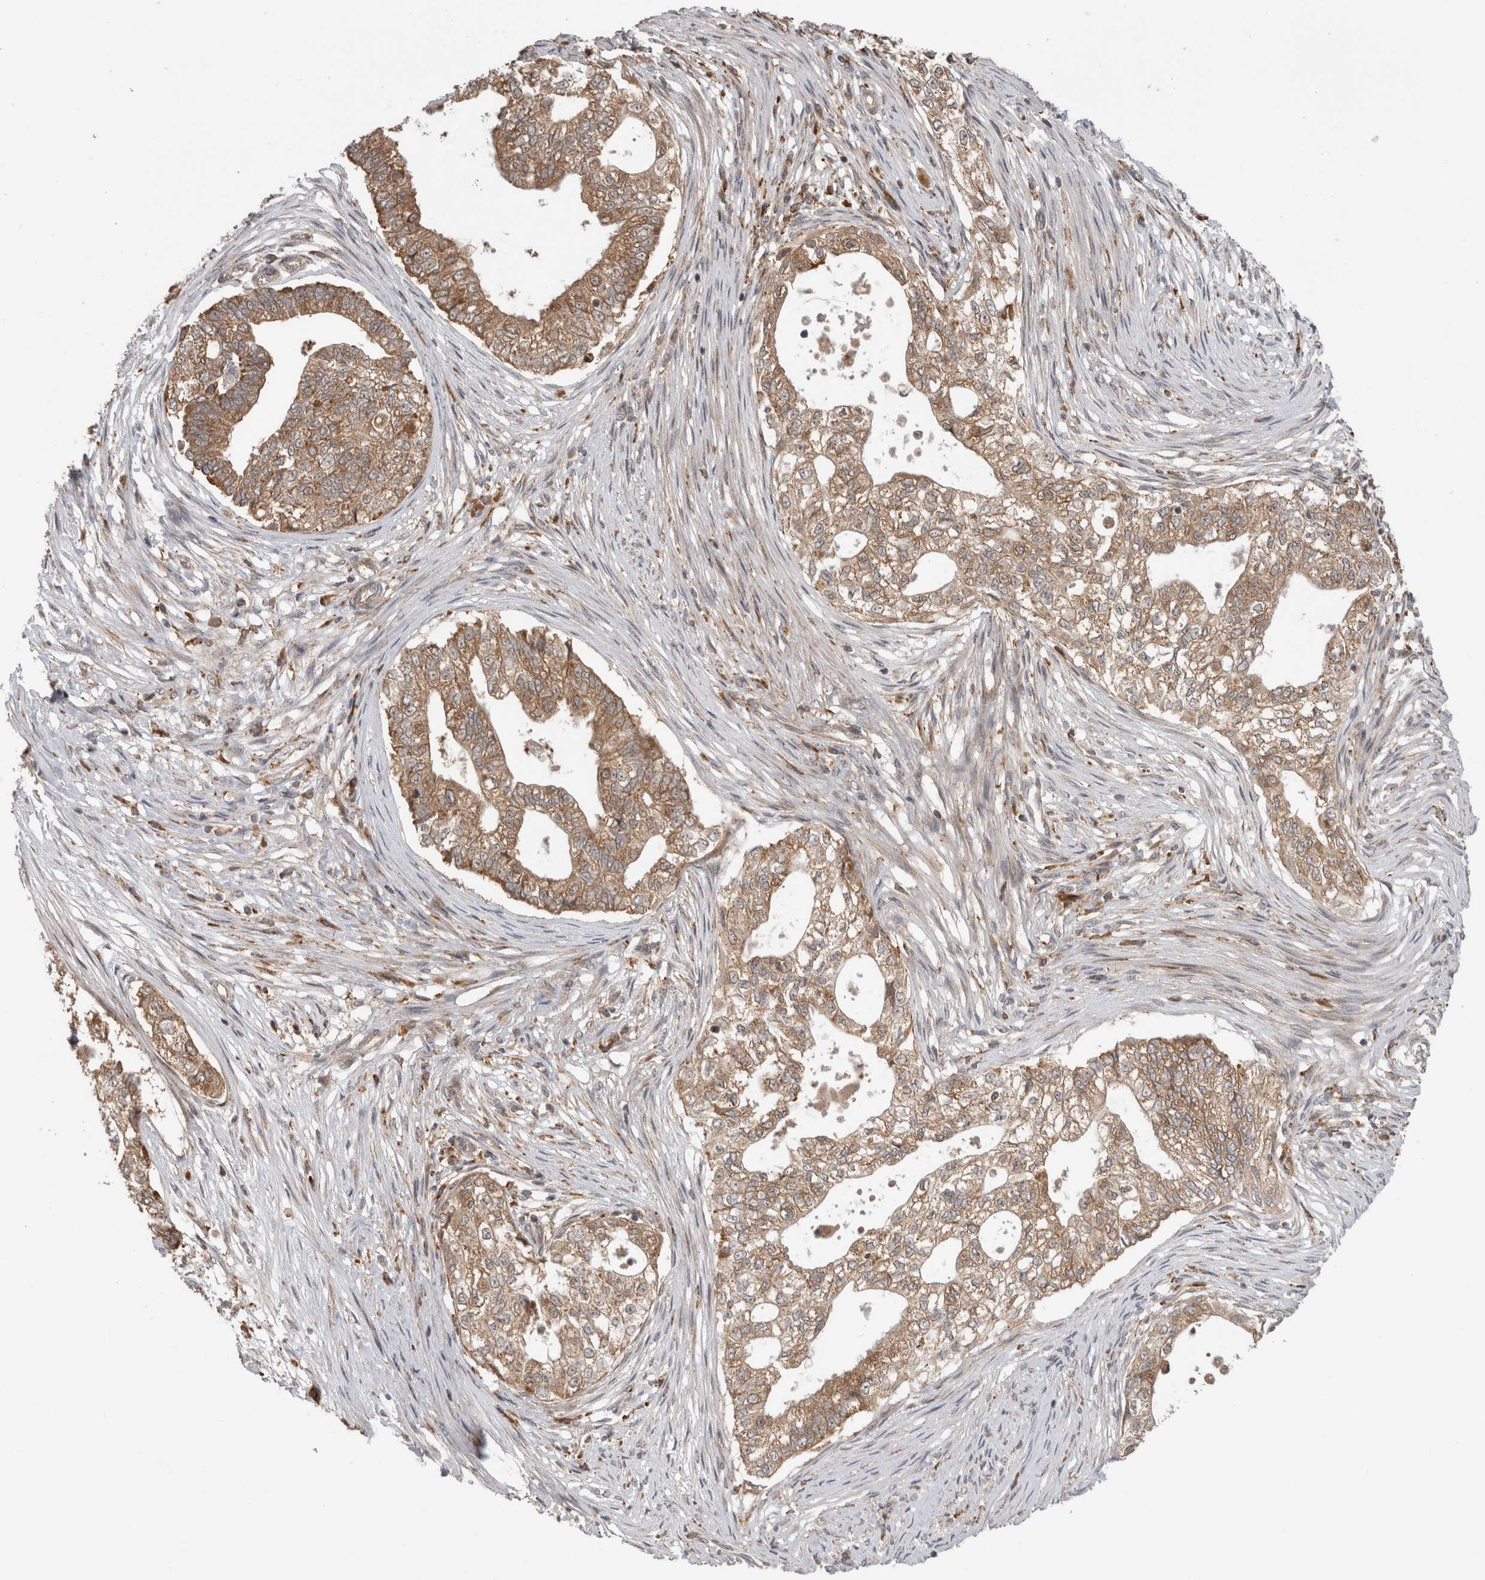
{"staining": {"intensity": "moderate", "quantity": ">75%", "location": "cytoplasmic/membranous"}, "tissue": "pancreatic cancer", "cell_type": "Tumor cells", "image_type": "cancer", "snomed": [{"axis": "morphology", "description": "Adenocarcinoma, NOS"}, {"axis": "topography", "description": "Pancreas"}], "caption": "Pancreatic adenocarcinoma stained with IHC shows moderate cytoplasmic/membranous staining in approximately >75% of tumor cells.", "gene": "ADGRL3", "patient": {"sex": "male", "age": 72}}